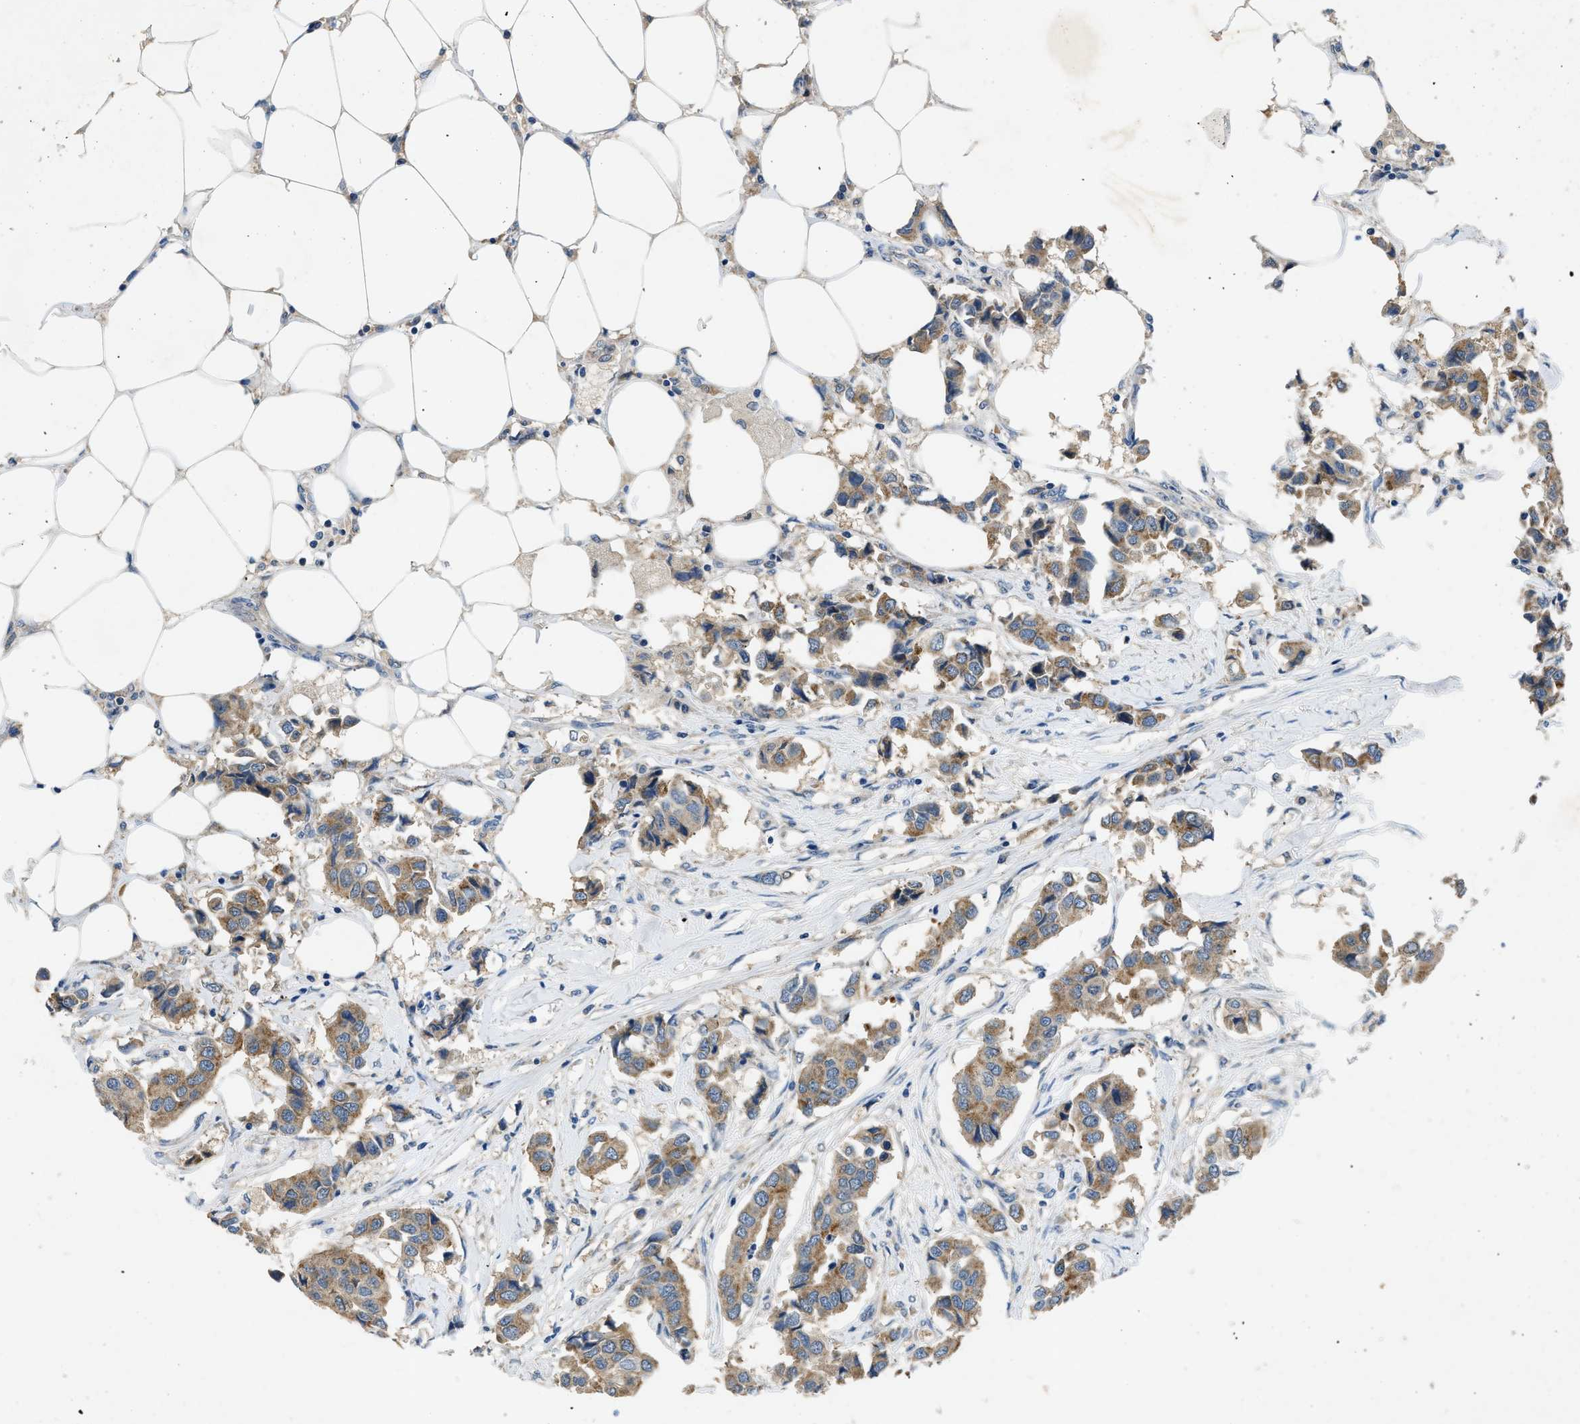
{"staining": {"intensity": "moderate", "quantity": ">75%", "location": "cytoplasmic/membranous"}, "tissue": "breast cancer", "cell_type": "Tumor cells", "image_type": "cancer", "snomed": [{"axis": "morphology", "description": "Duct carcinoma"}, {"axis": "topography", "description": "Breast"}], "caption": "A brown stain labels moderate cytoplasmic/membranous positivity of a protein in human breast infiltrating ductal carcinoma tumor cells.", "gene": "TOMM34", "patient": {"sex": "female", "age": 80}}